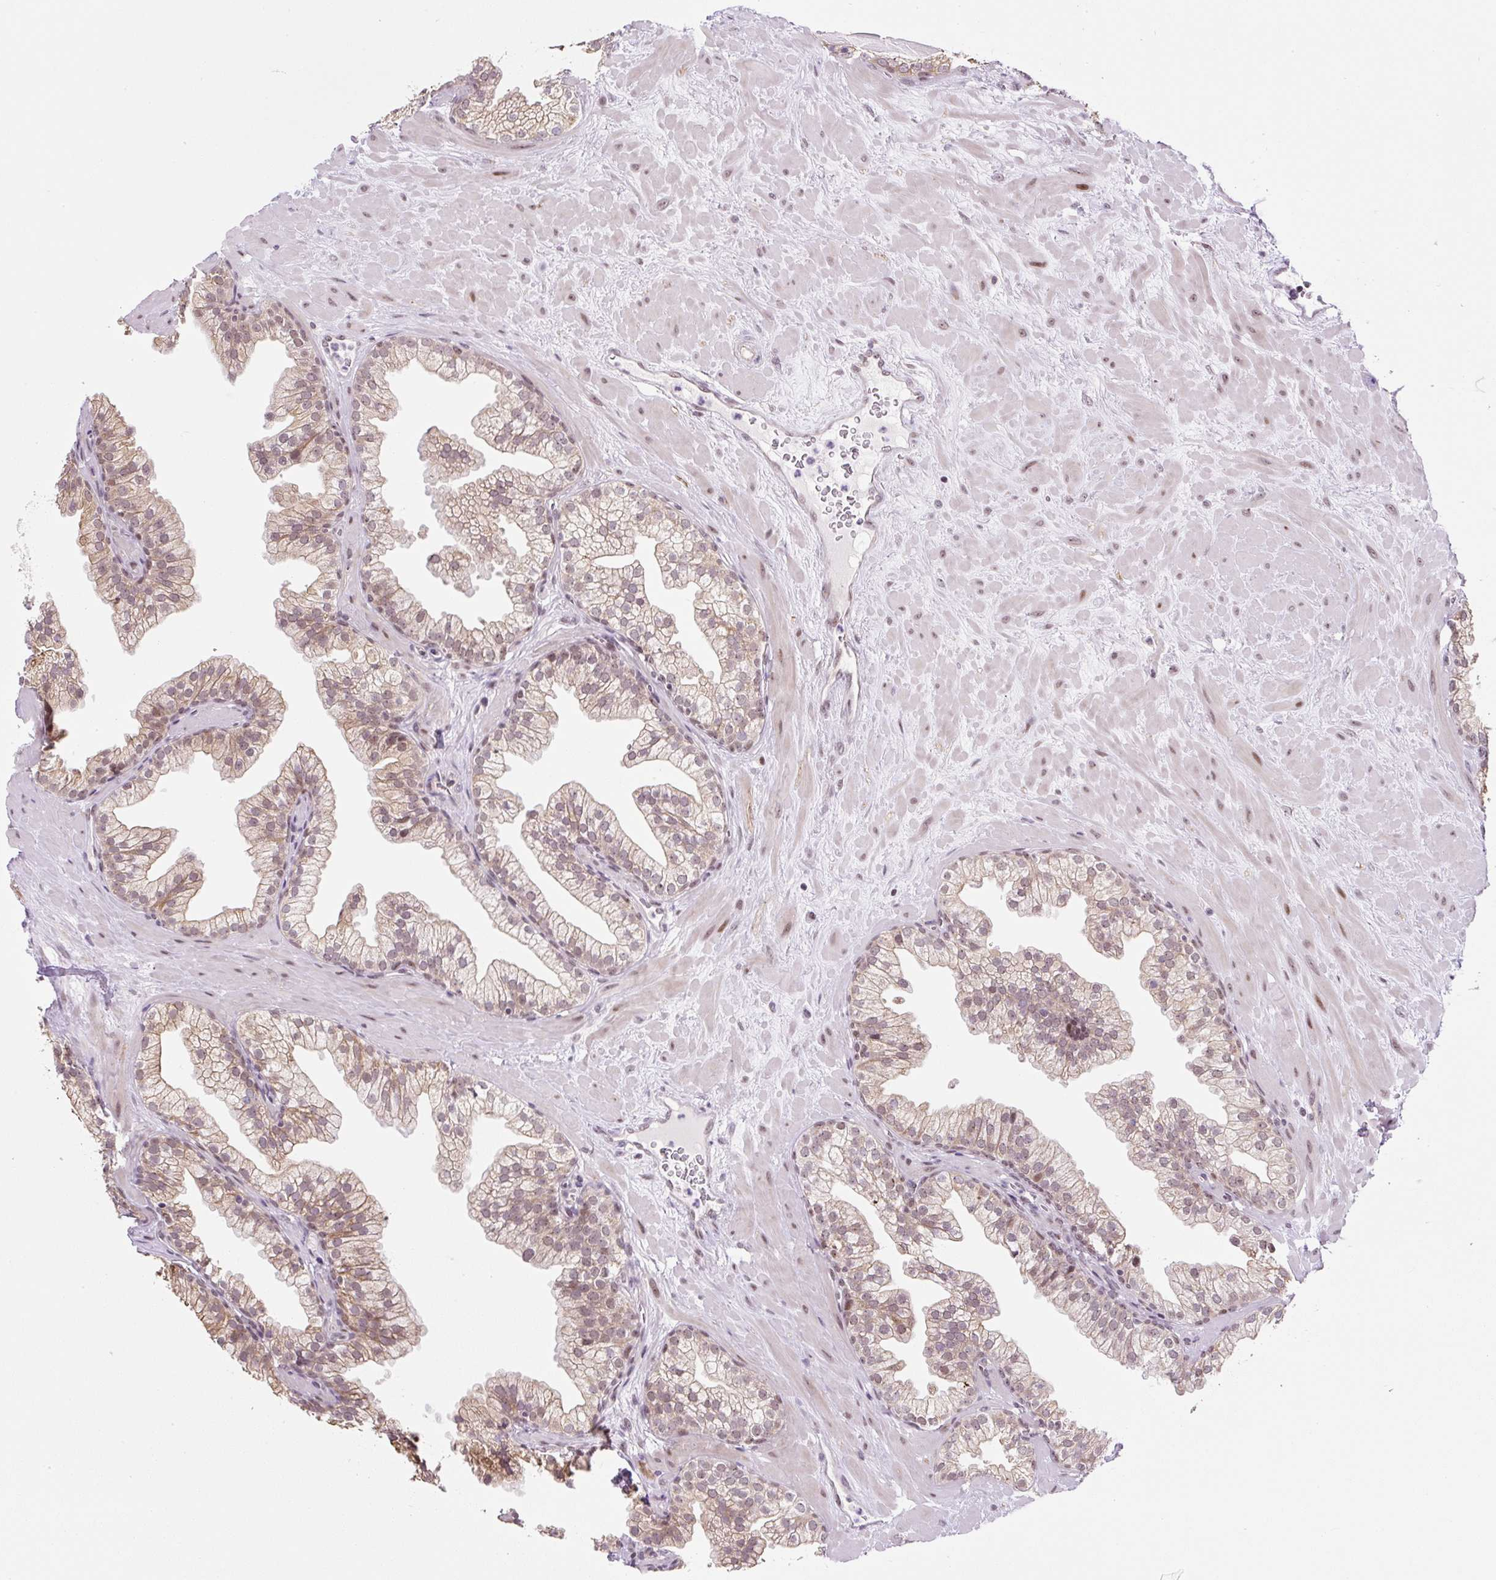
{"staining": {"intensity": "weak", "quantity": "25%-75%", "location": "cytoplasmic/membranous"}, "tissue": "prostate", "cell_type": "Glandular cells", "image_type": "normal", "snomed": [{"axis": "morphology", "description": "Normal tissue, NOS"}, {"axis": "topography", "description": "Prostate"}, {"axis": "topography", "description": "Peripheral nerve tissue"}], "caption": "A low amount of weak cytoplasmic/membranous expression is identified in approximately 25%-75% of glandular cells in normal prostate. Using DAB (brown) and hematoxylin (blue) stains, captured at high magnification using brightfield microscopy.", "gene": "TAF1A", "patient": {"sex": "male", "age": 61}}